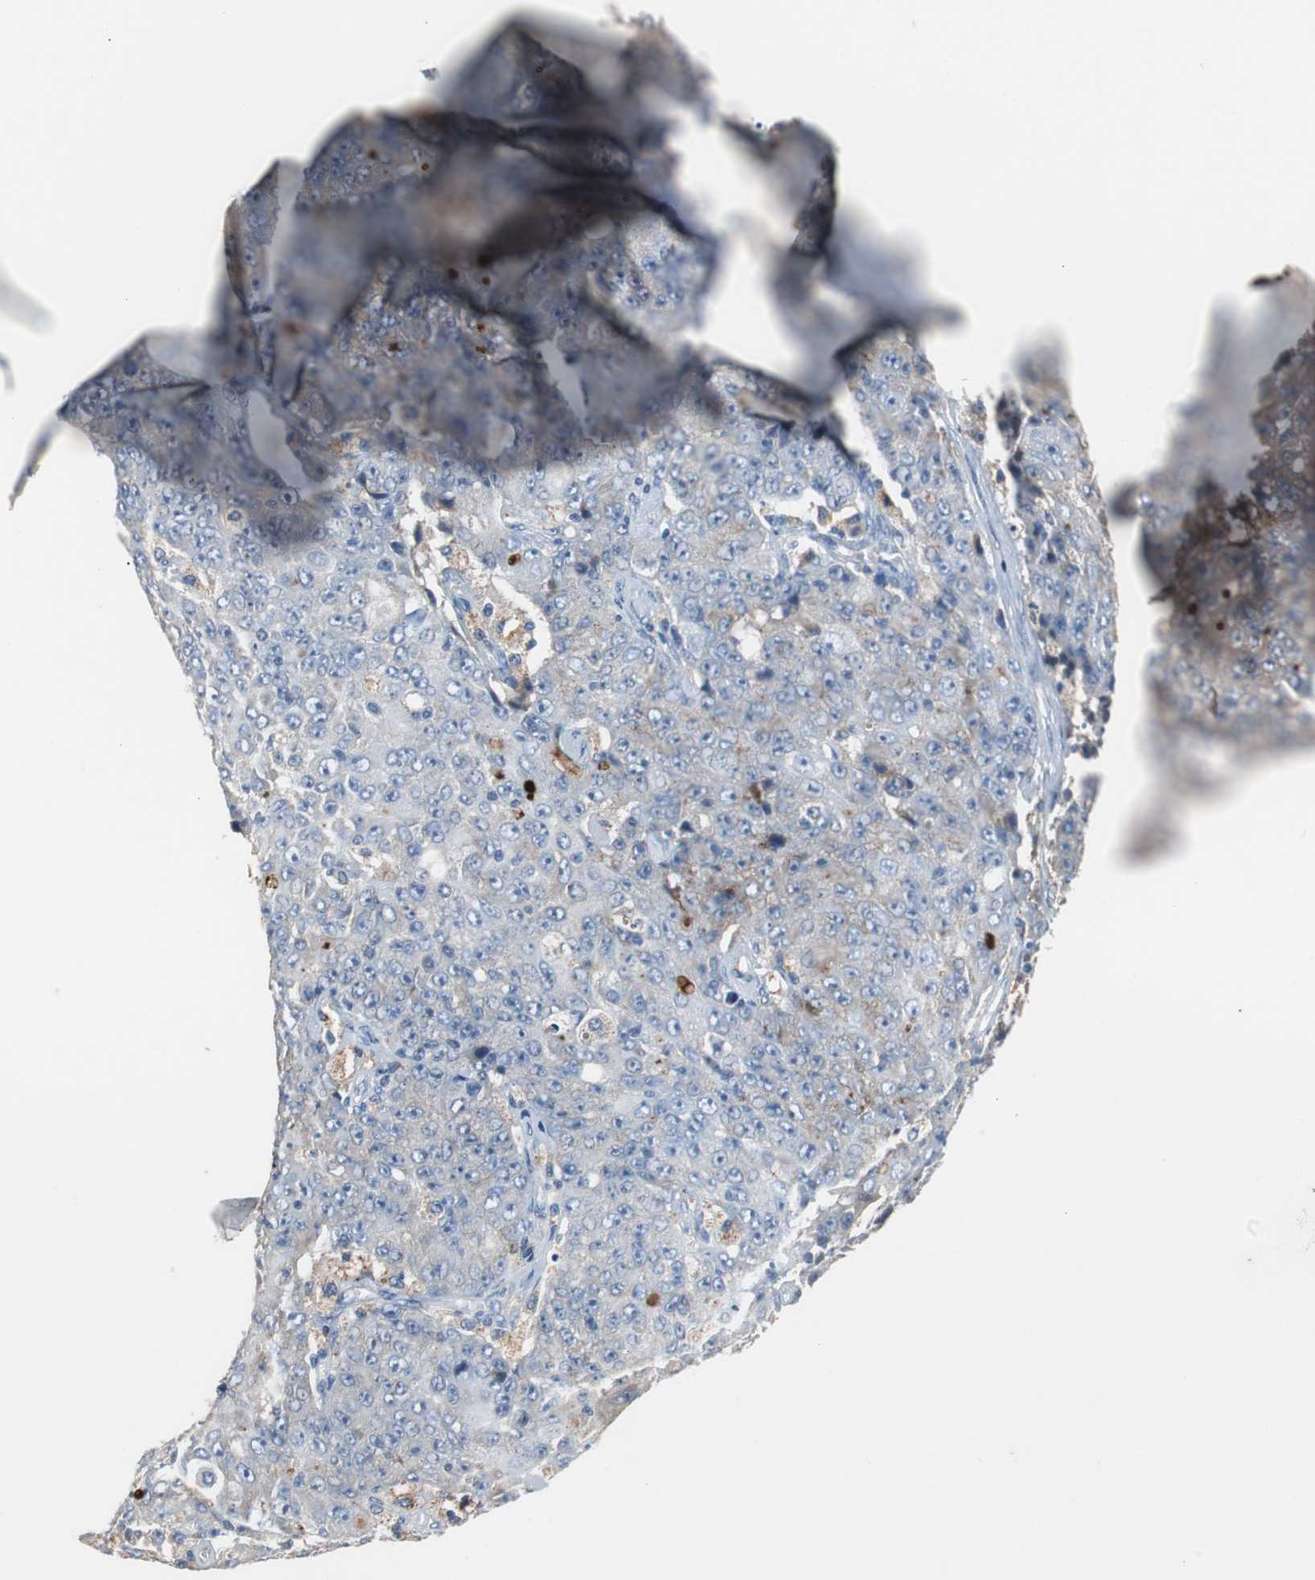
{"staining": {"intensity": "weak", "quantity": "<25%", "location": "cytoplasmic/membranous"}, "tissue": "ovarian cancer", "cell_type": "Tumor cells", "image_type": "cancer", "snomed": [{"axis": "morphology", "description": "Carcinoma, endometroid"}, {"axis": "topography", "description": "Ovary"}], "caption": "This is an IHC histopathology image of ovarian cancer (endometroid carcinoma). There is no expression in tumor cells.", "gene": "SORT1", "patient": {"sex": "female", "age": 42}}